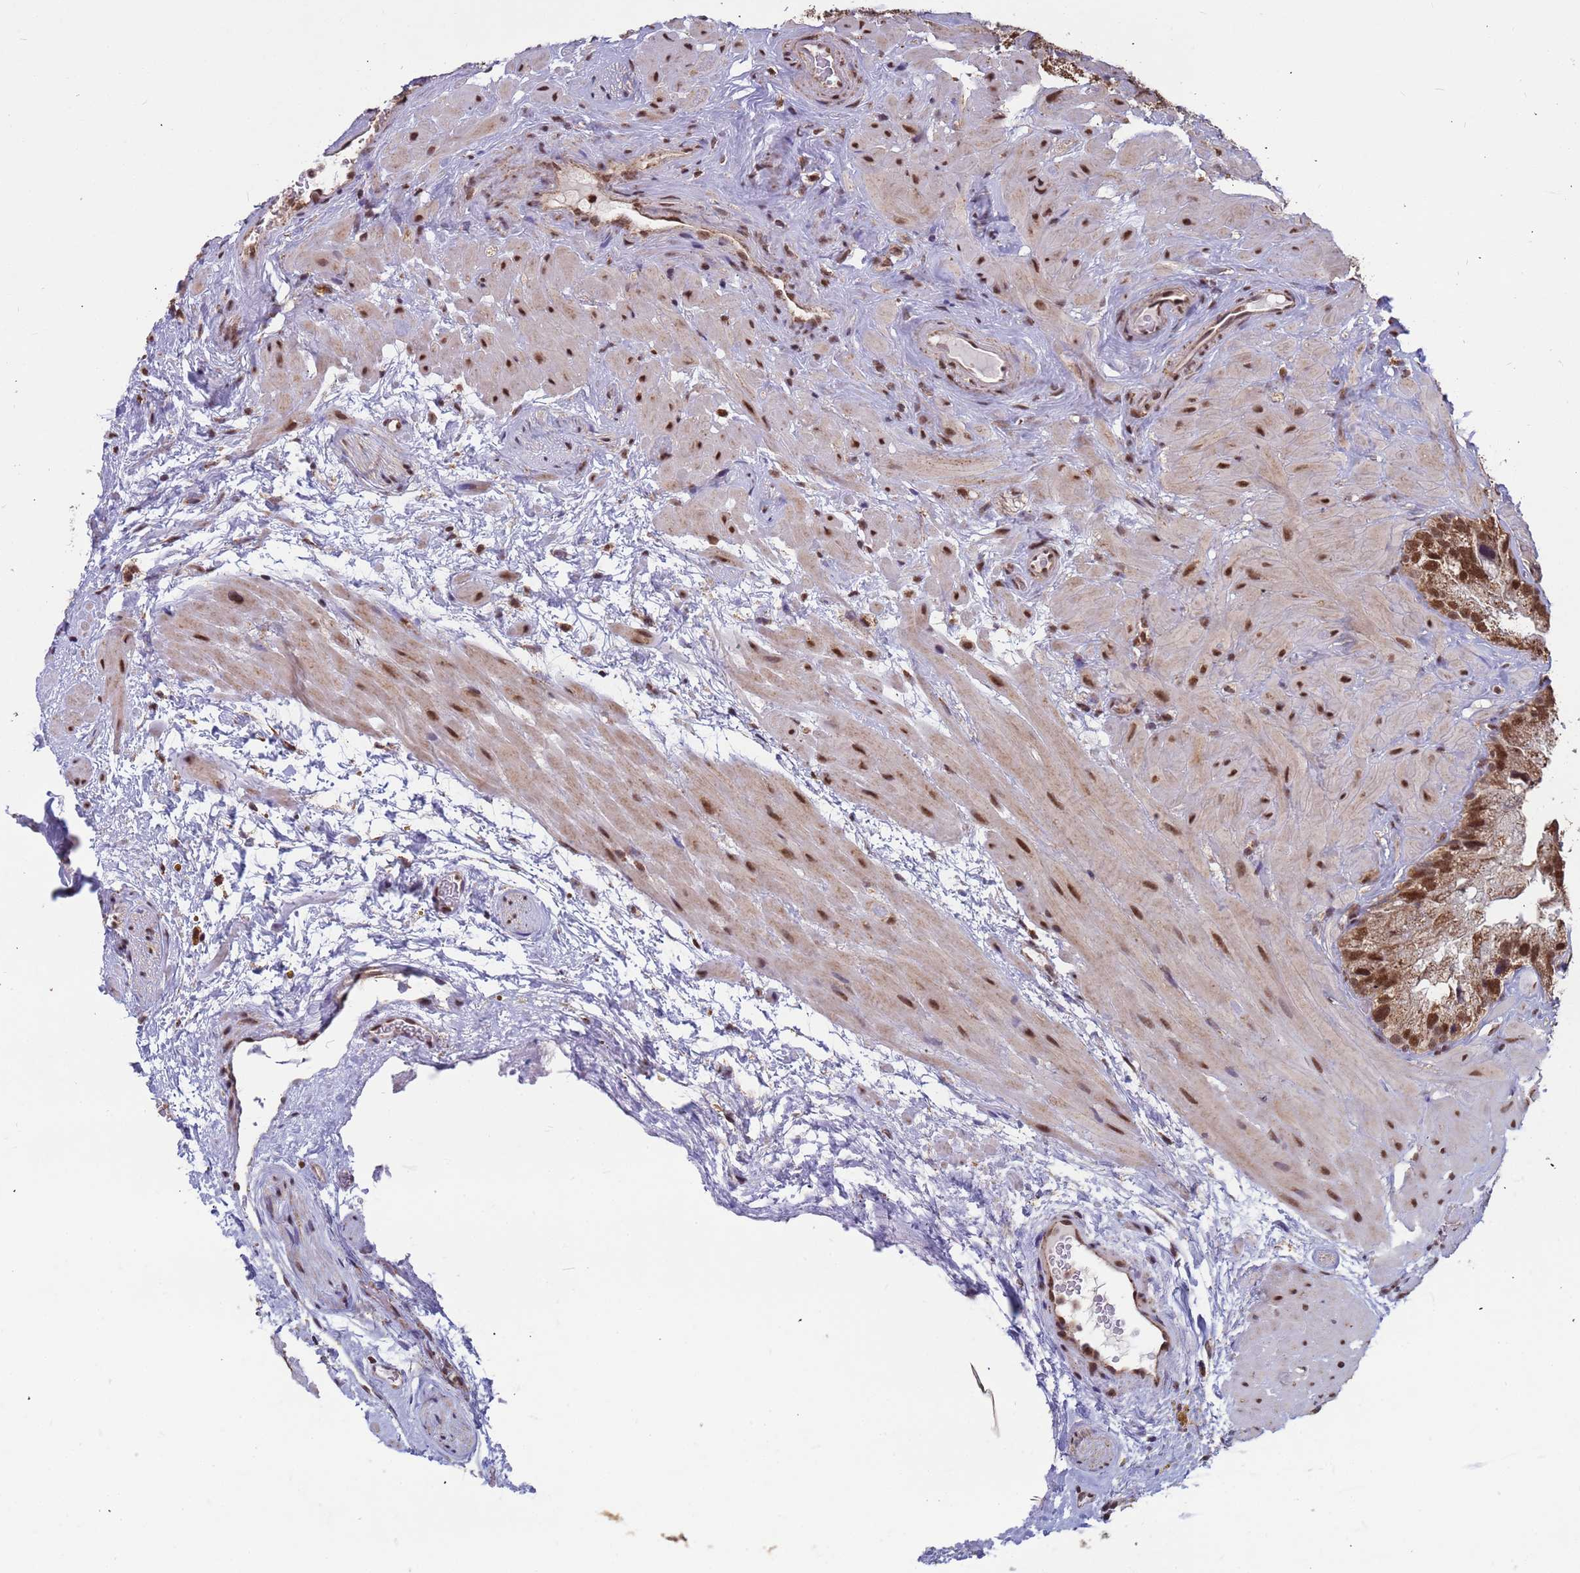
{"staining": {"intensity": "strong", "quantity": ">75%", "location": "cytoplasmic/membranous,nuclear"}, "tissue": "seminal vesicle", "cell_type": "Glandular cells", "image_type": "normal", "snomed": [{"axis": "morphology", "description": "Normal tissue, NOS"}, {"axis": "topography", "description": "Prostate"}, {"axis": "topography", "description": "Seminal veicle"}], "caption": "The image reveals staining of unremarkable seminal vesicle, revealing strong cytoplasmic/membranous,nuclear protein staining (brown color) within glandular cells.", "gene": "DENND2B", "patient": {"sex": "male", "age": 68}}